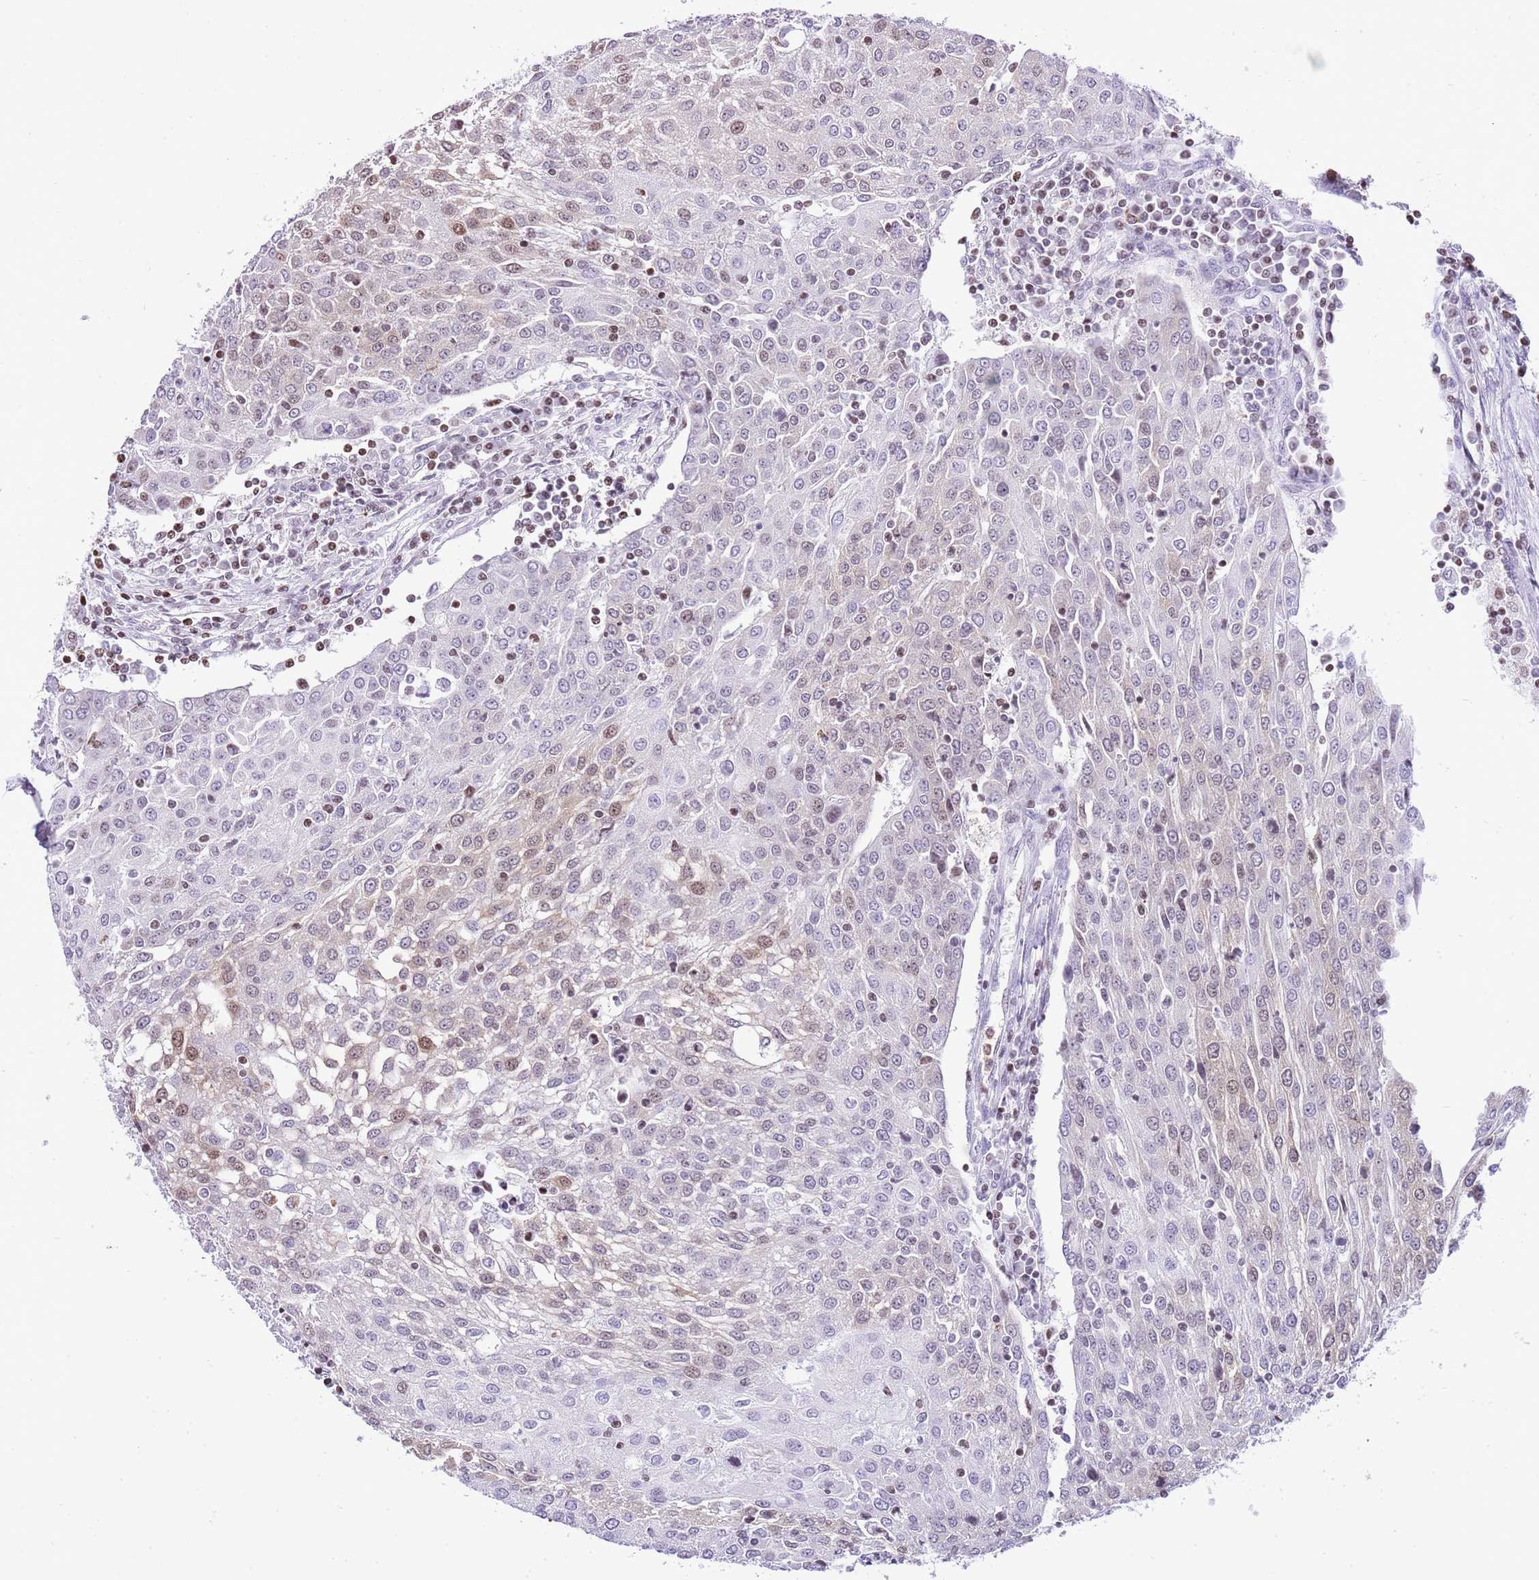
{"staining": {"intensity": "weak", "quantity": "<25%", "location": "cytoplasmic/membranous,nuclear"}, "tissue": "urothelial cancer", "cell_type": "Tumor cells", "image_type": "cancer", "snomed": [{"axis": "morphology", "description": "Urothelial carcinoma, High grade"}, {"axis": "topography", "description": "Urinary bladder"}], "caption": "Immunohistochemistry micrograph of neoplastic tissue: urothelial cancer stained with DAB reveals no significant protein expression in tumor cells.", "gene": "PRR15", "patient": {"sex": "female", "age": 85}}